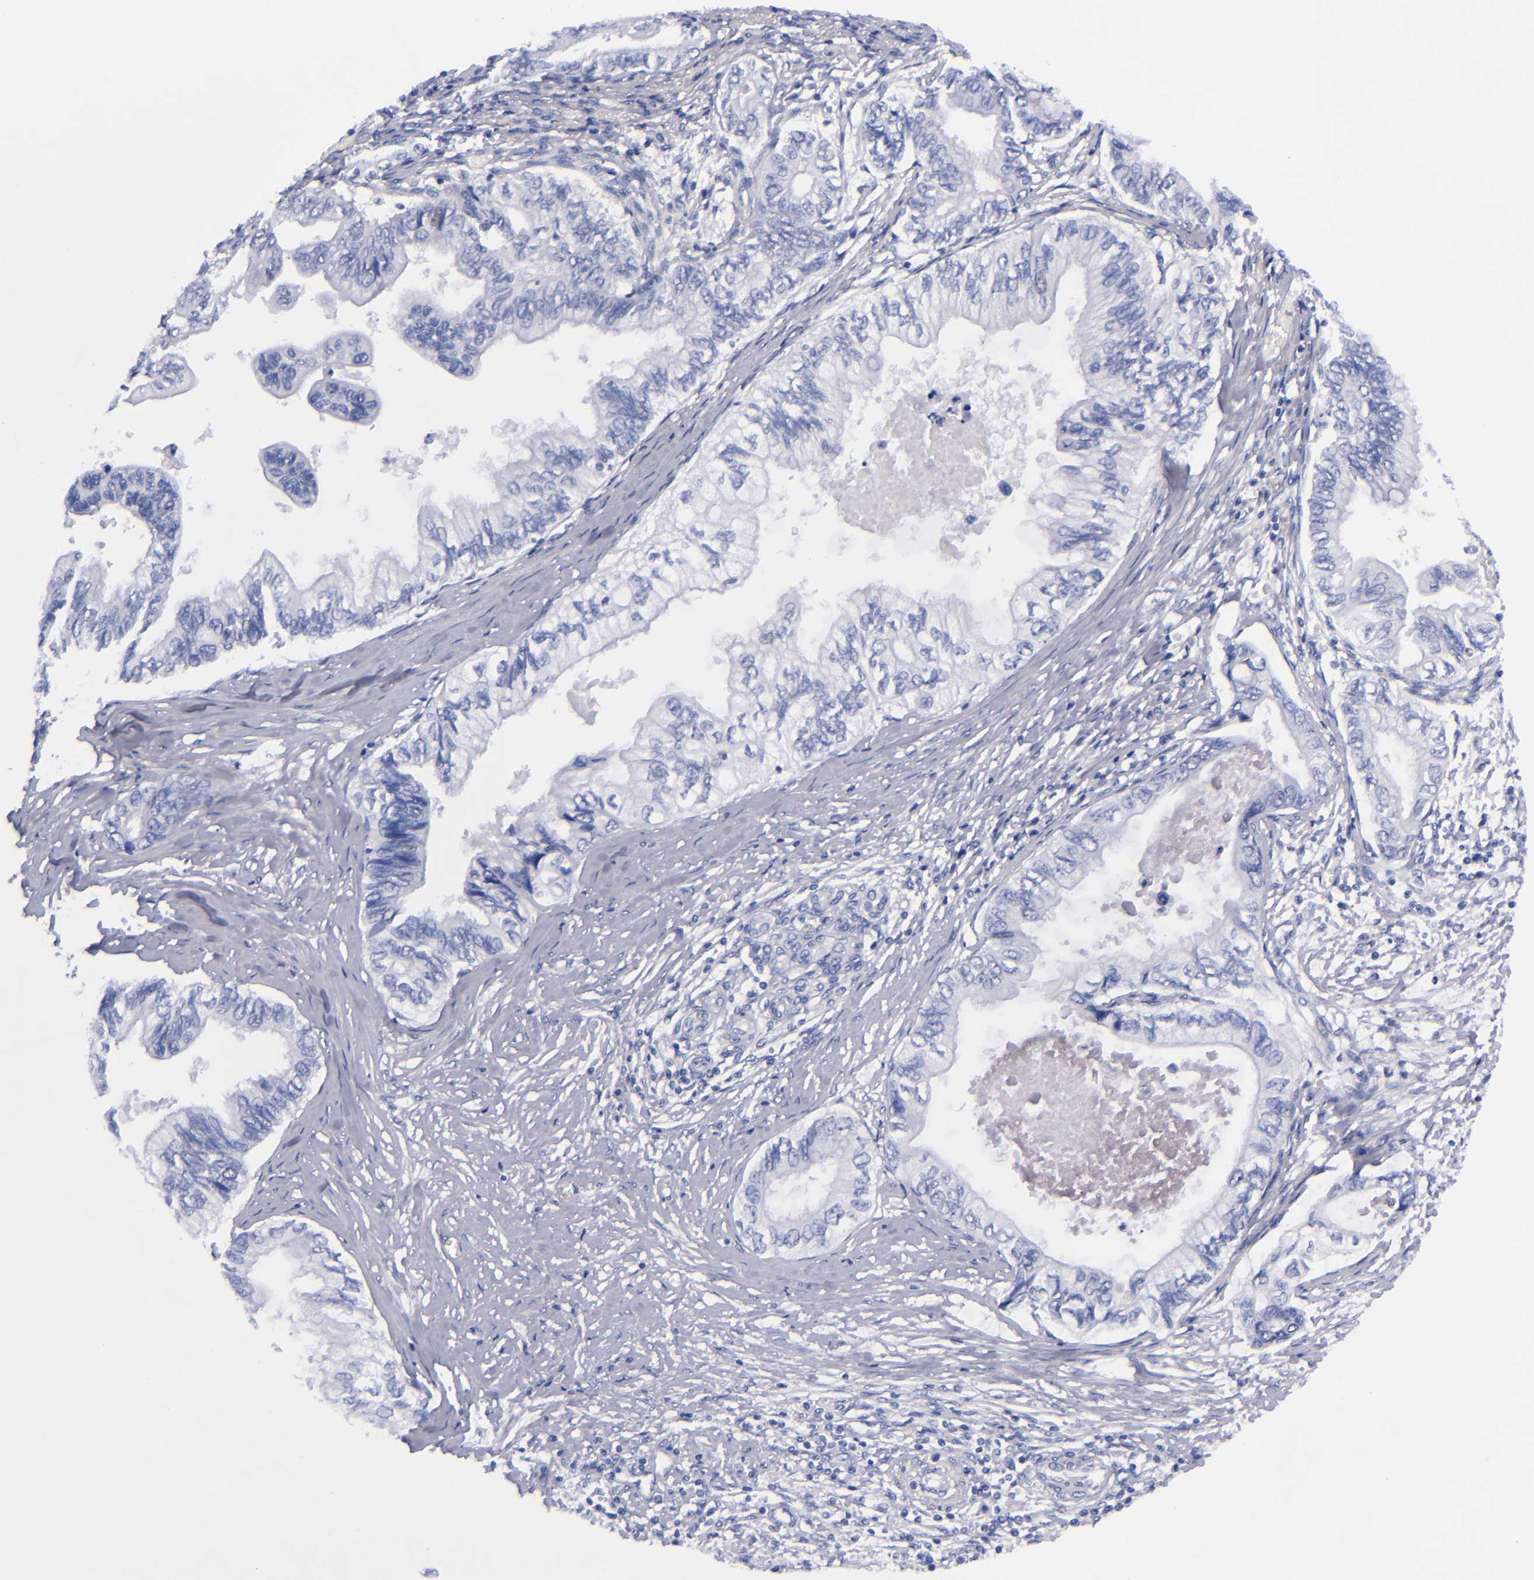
{"staining": {"intensity": "negative", "quantity": "none", "location": "none"}, "tissue": "pancreatic cancer", "cell_type": "Tumor cells", "image_type": "cancer", "snomed": [{"axis": "morphology", "description": "Adenocarcinoma, NOS"}, {"axis": "topography", "description": "Pancreas"}], "caption": "The photomicrograph displays no staining of tumor cells in adenocarcinoma (pancreatic).", "gene": "MCM7", "patient": {"sex": "female", "age": 66}}